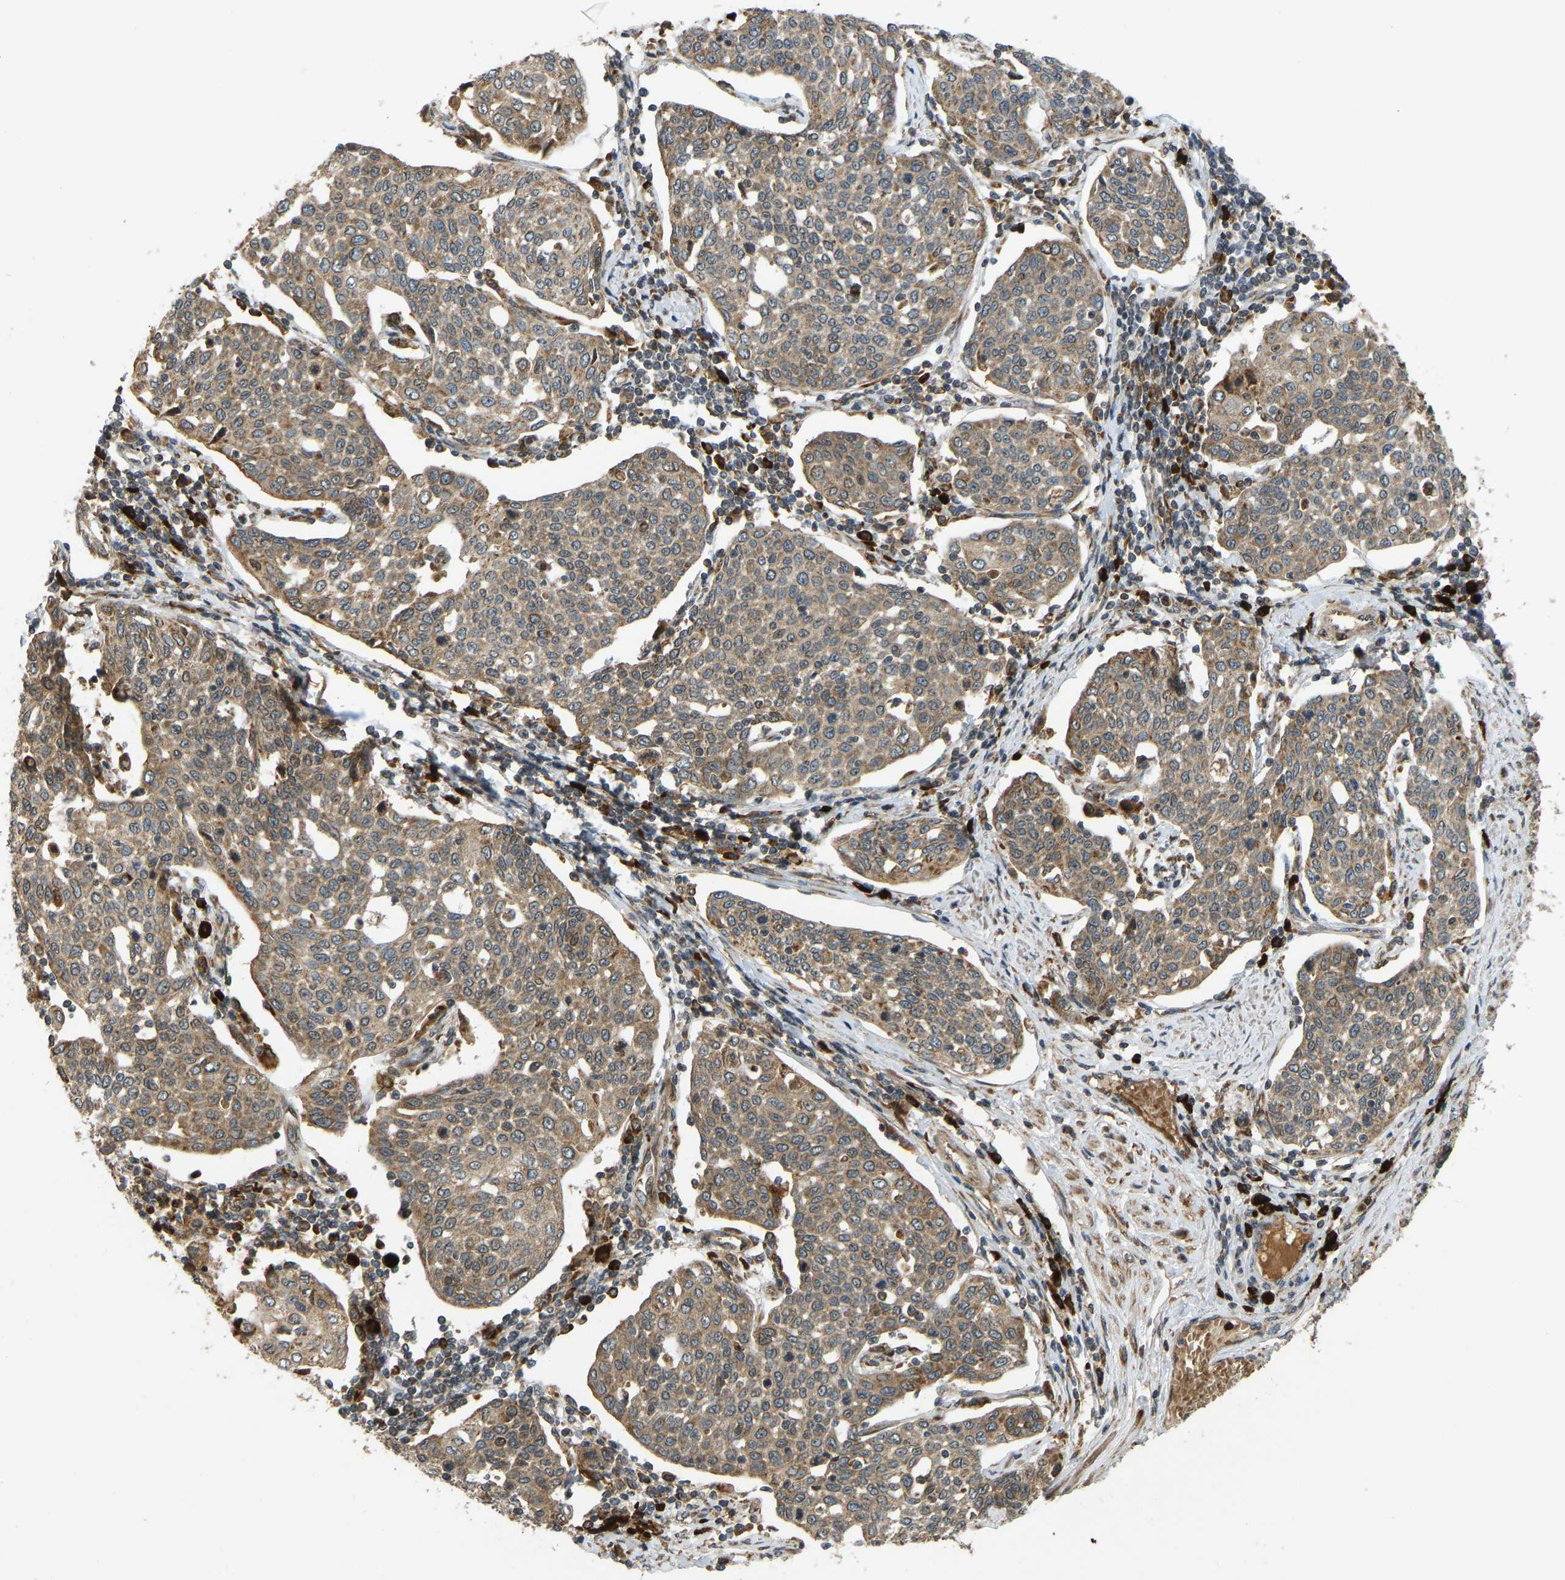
{"staining": {"intensity": "moderate", "quantity": ">75%", "location": "cytoplasmic/membranous"}, "tissue": "cervical cancer", "cell_type": "Tumor cells", "image_type": "cancer", "snomed": [{"axis": "morphology", "description": "Squamous cell carcinoma, NOS"}, {"axis": "topography", "description": "Cervix"}], "caption": "Tumor cells reveal medium levels of moderate cytoplasmic/membranous staining in approximately >75% of cells in human cervical cancer (squamous cell carcinoma). The staining was performed using DAB (3,3'-diaminobenzidine) to visualize the protein expression in brown, while the nuclei were stained in blue with hematoxylin (Magnification: 20x).", "gene": "RPN2", "patient": {"sex": "female", "age": 34}}